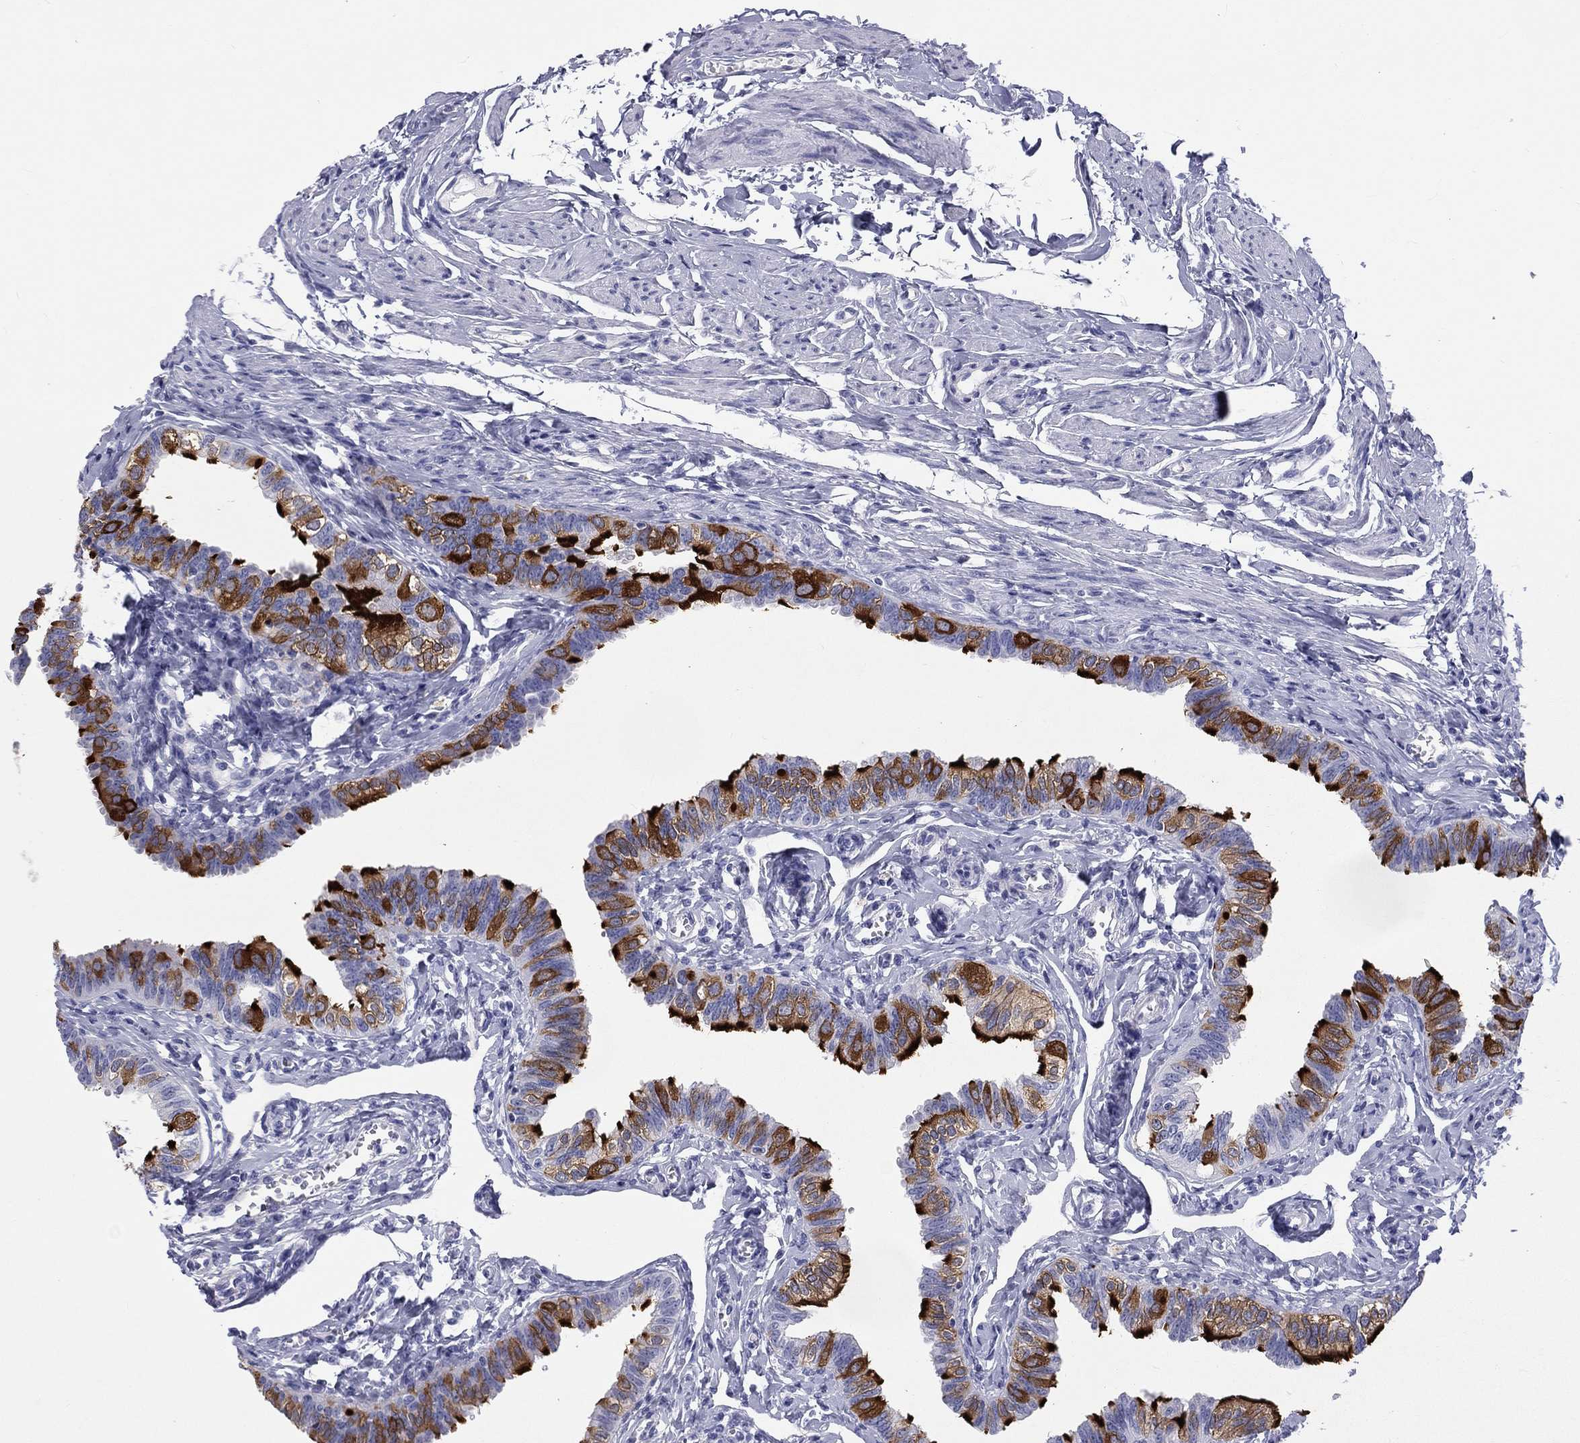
{"staining": {"intensity": "strong", "quantity": "25%-75%", "location": "cytoplasmic/membranous"}, "tissue": "fallopian tube", "cell_type": "Glandular cells", "image_type": "normal", "snomed": [{"axis": "morphology", "description": "Normal tissue, NOS"}, {"axis": "topography", "description": "Fallopian tube"}], "caption": "The image shows a brown stain indicating the presence of a protein in the cytoplasmic/membranous of glandular cells in fallopian tube. The staining was performed using DAB (3,3'-diaminobenzidine), with brown indicating positive protein expression. Nuclei are stained blue with hematoxylin.", "gene": "DNALI1", "patient": {"sex": "female", "age": 54}}